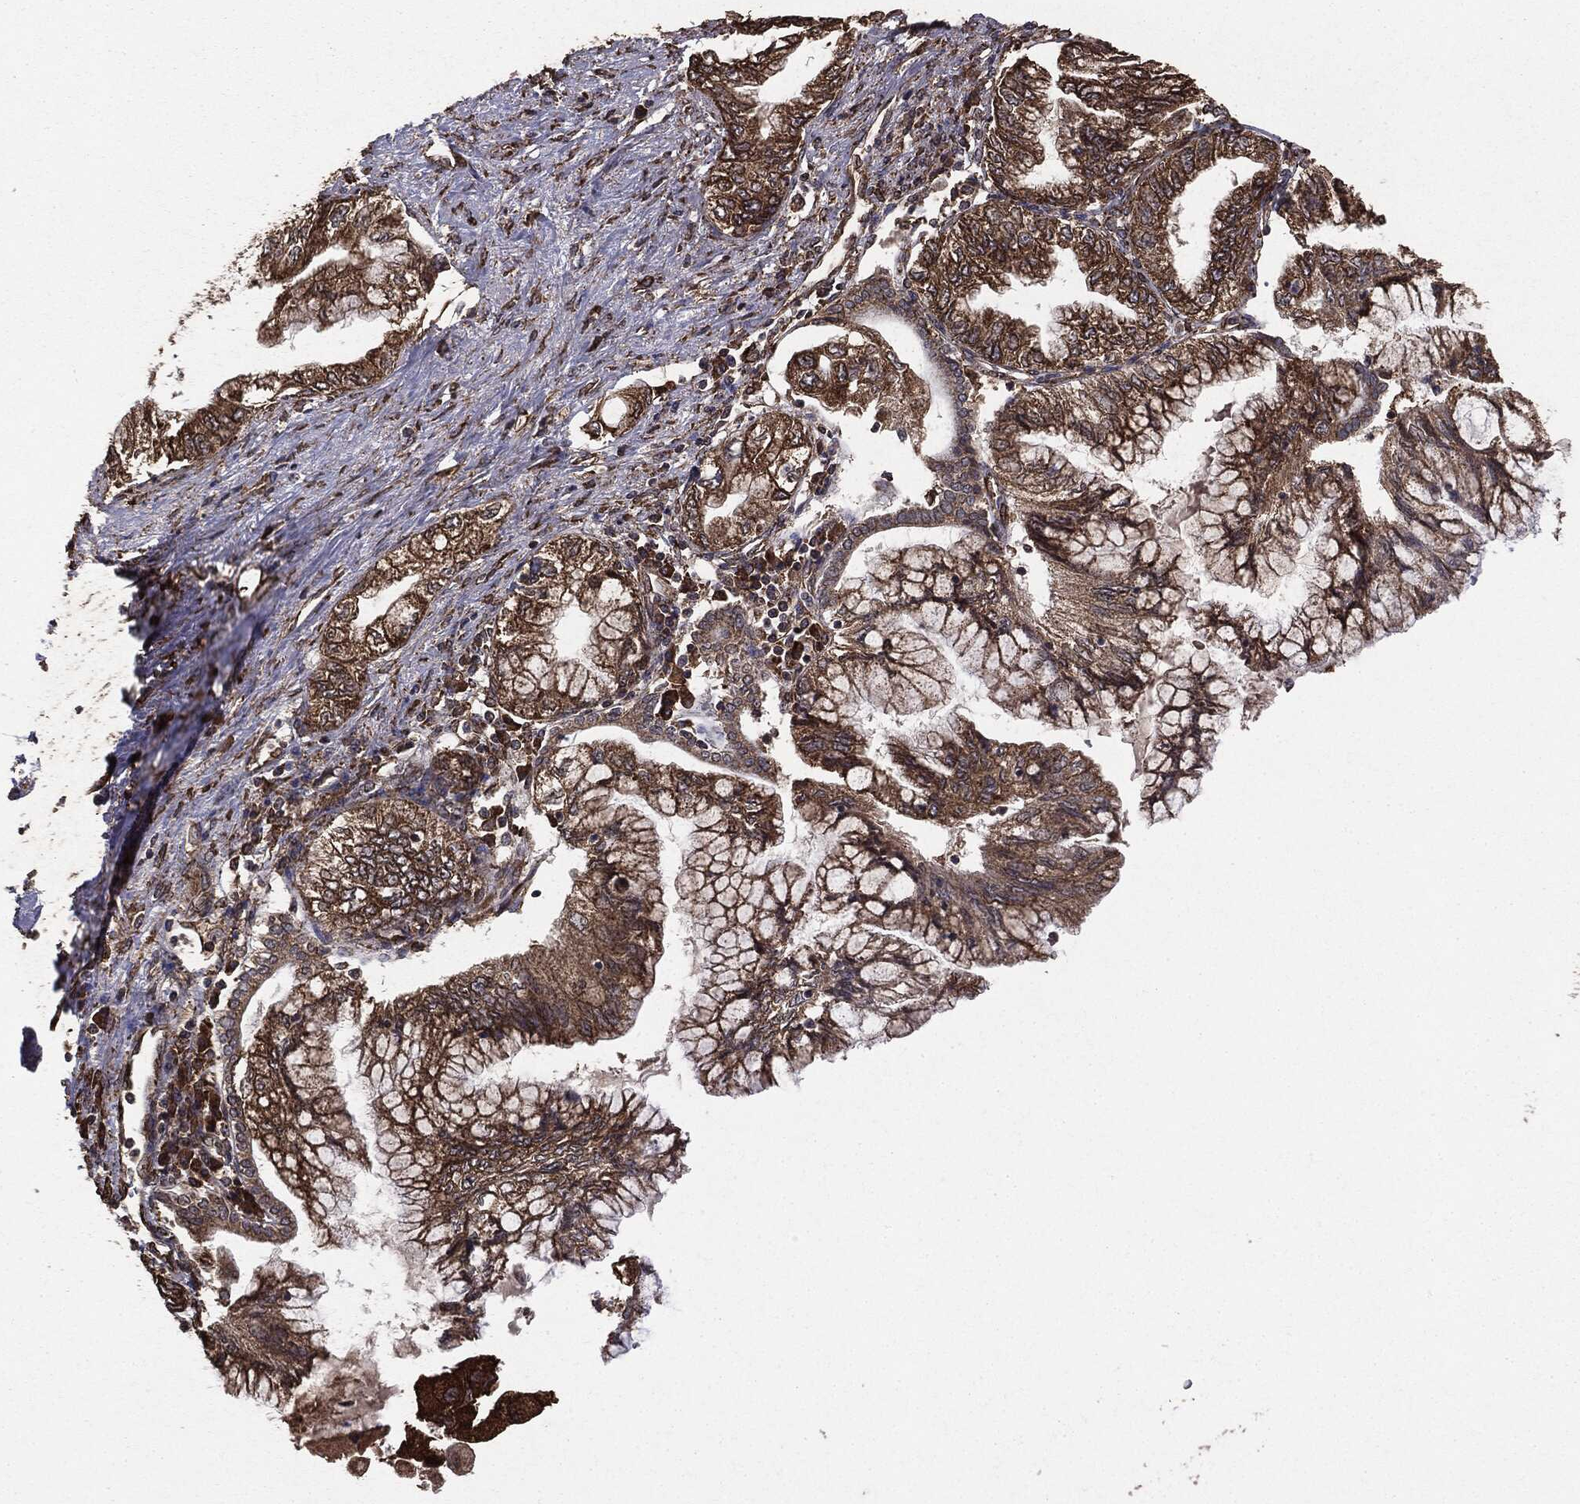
{"staining": {"intensity": "moderate", "quantity": ">75%", "location": "cytoplasmic/membranous"}, "tissue": "pancreatic cancer", "cell_type": "Tumor cells", "image_type": "cancer", "snomed": [{"axis": "morphology", "description": "Adenocarcinoma, NOS"}, {"axis": "topography", "description": "Pancreas"}], "caption": "A micrograph of human adenocarcinoma (pancreatic) stained for a protein reveals moderate cytoplasmic/membranous brown staining in tumor cells.", "gene": "MTOR", "patient": {"sex": "female", "age": 73}}